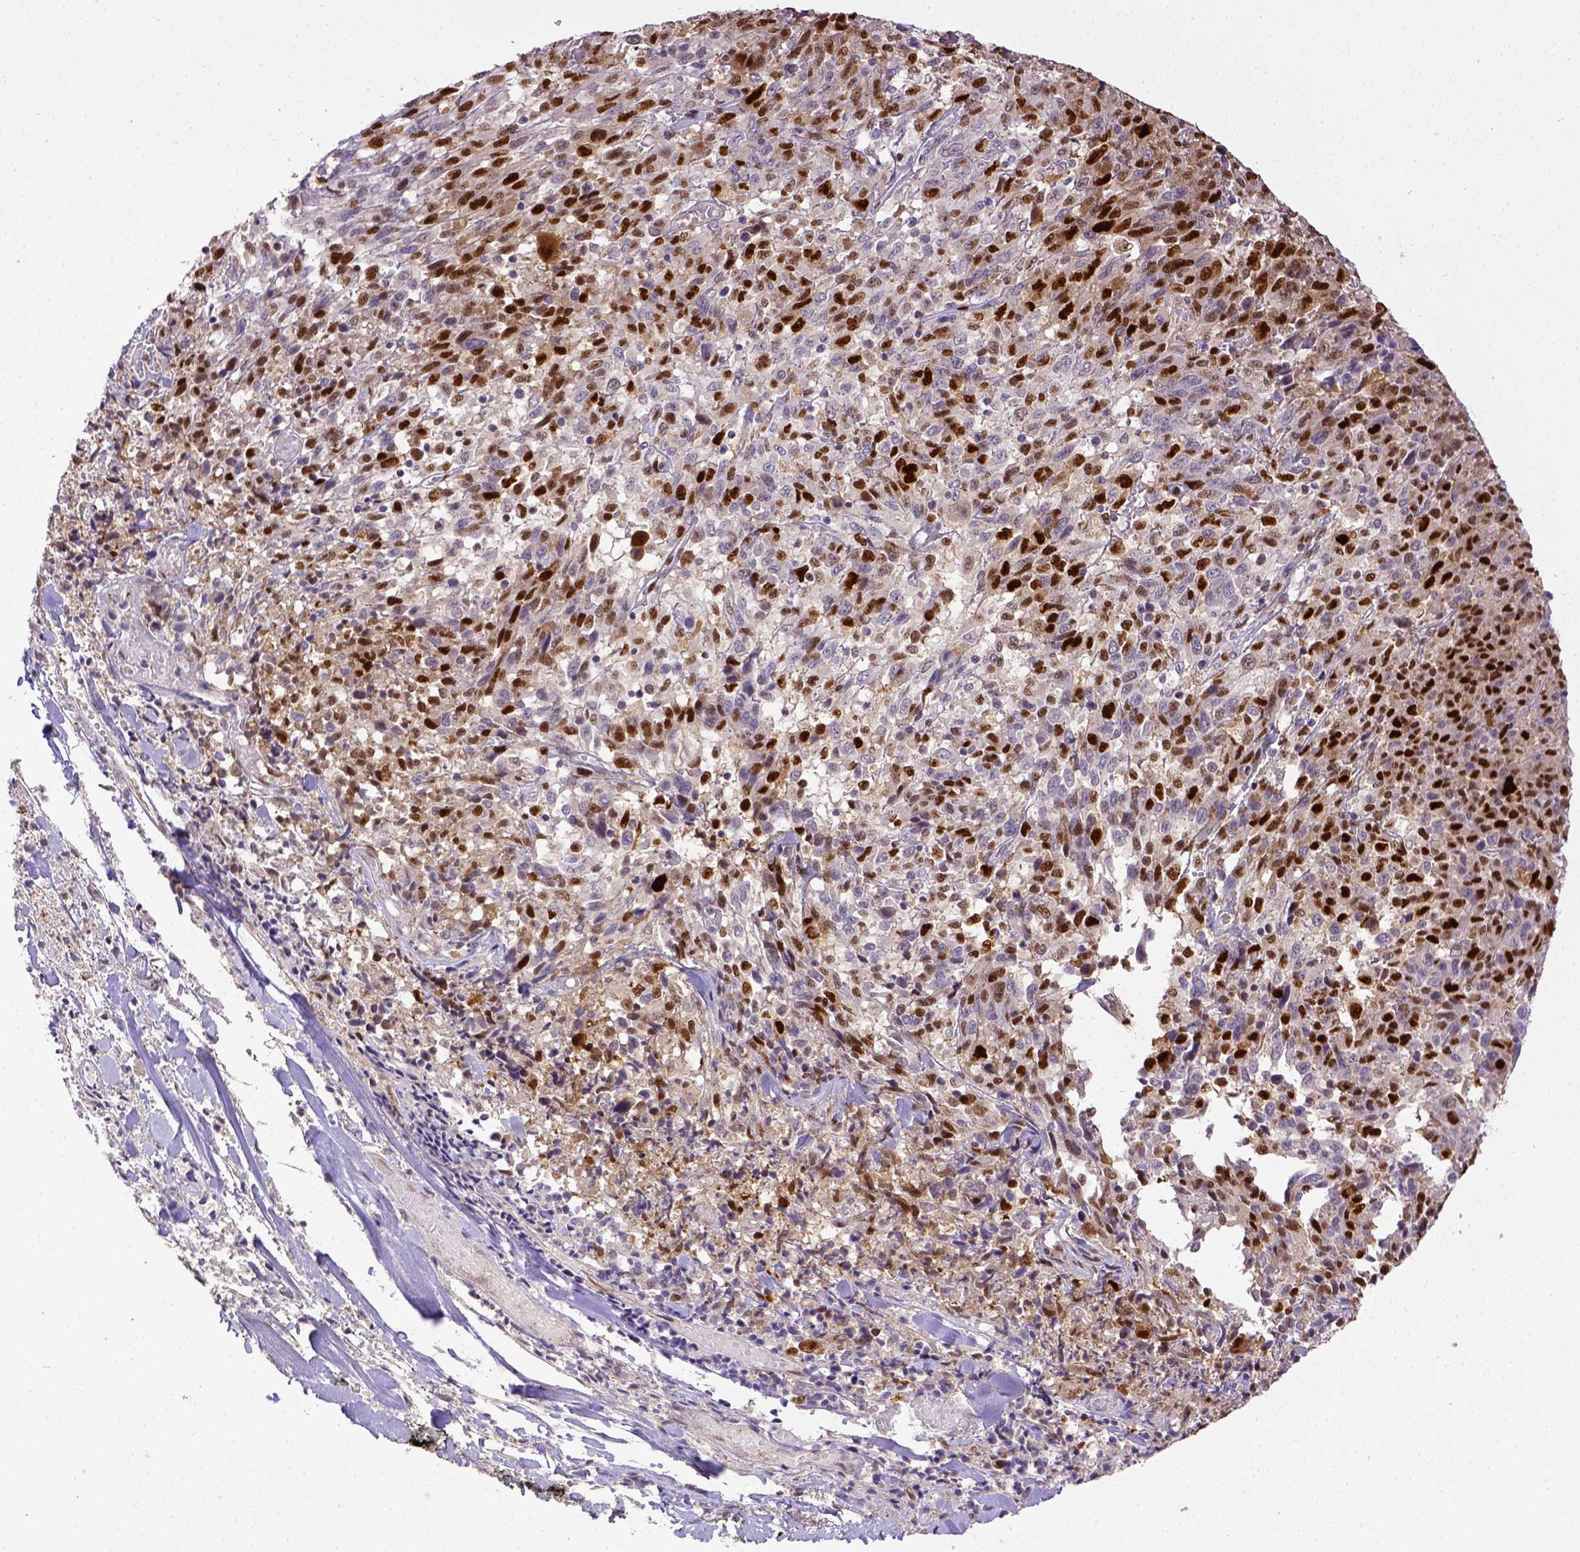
{"staining": {"intensity": "strong", "quantity": "25%-75%", "location": "nuclear"}, "tissue": "melanoma", "cell_type": "Tumor cells", "image_type": "cancer", "snomed": [{"axis": "morphology", "description": "Malignant melanoma, NOS"}, {"axis": "topography", "description": "Skin"}], "caption": "DAB immunohistochemical staining of human malignant melanoma displays strong nuclear protein staining in approximately 25%-75% of tumor cells. (Brightfield microscopy of DAB IHC at high magnification).", "gene": "CDKN1A", "patient": {"sex": "female", "age": 91}}